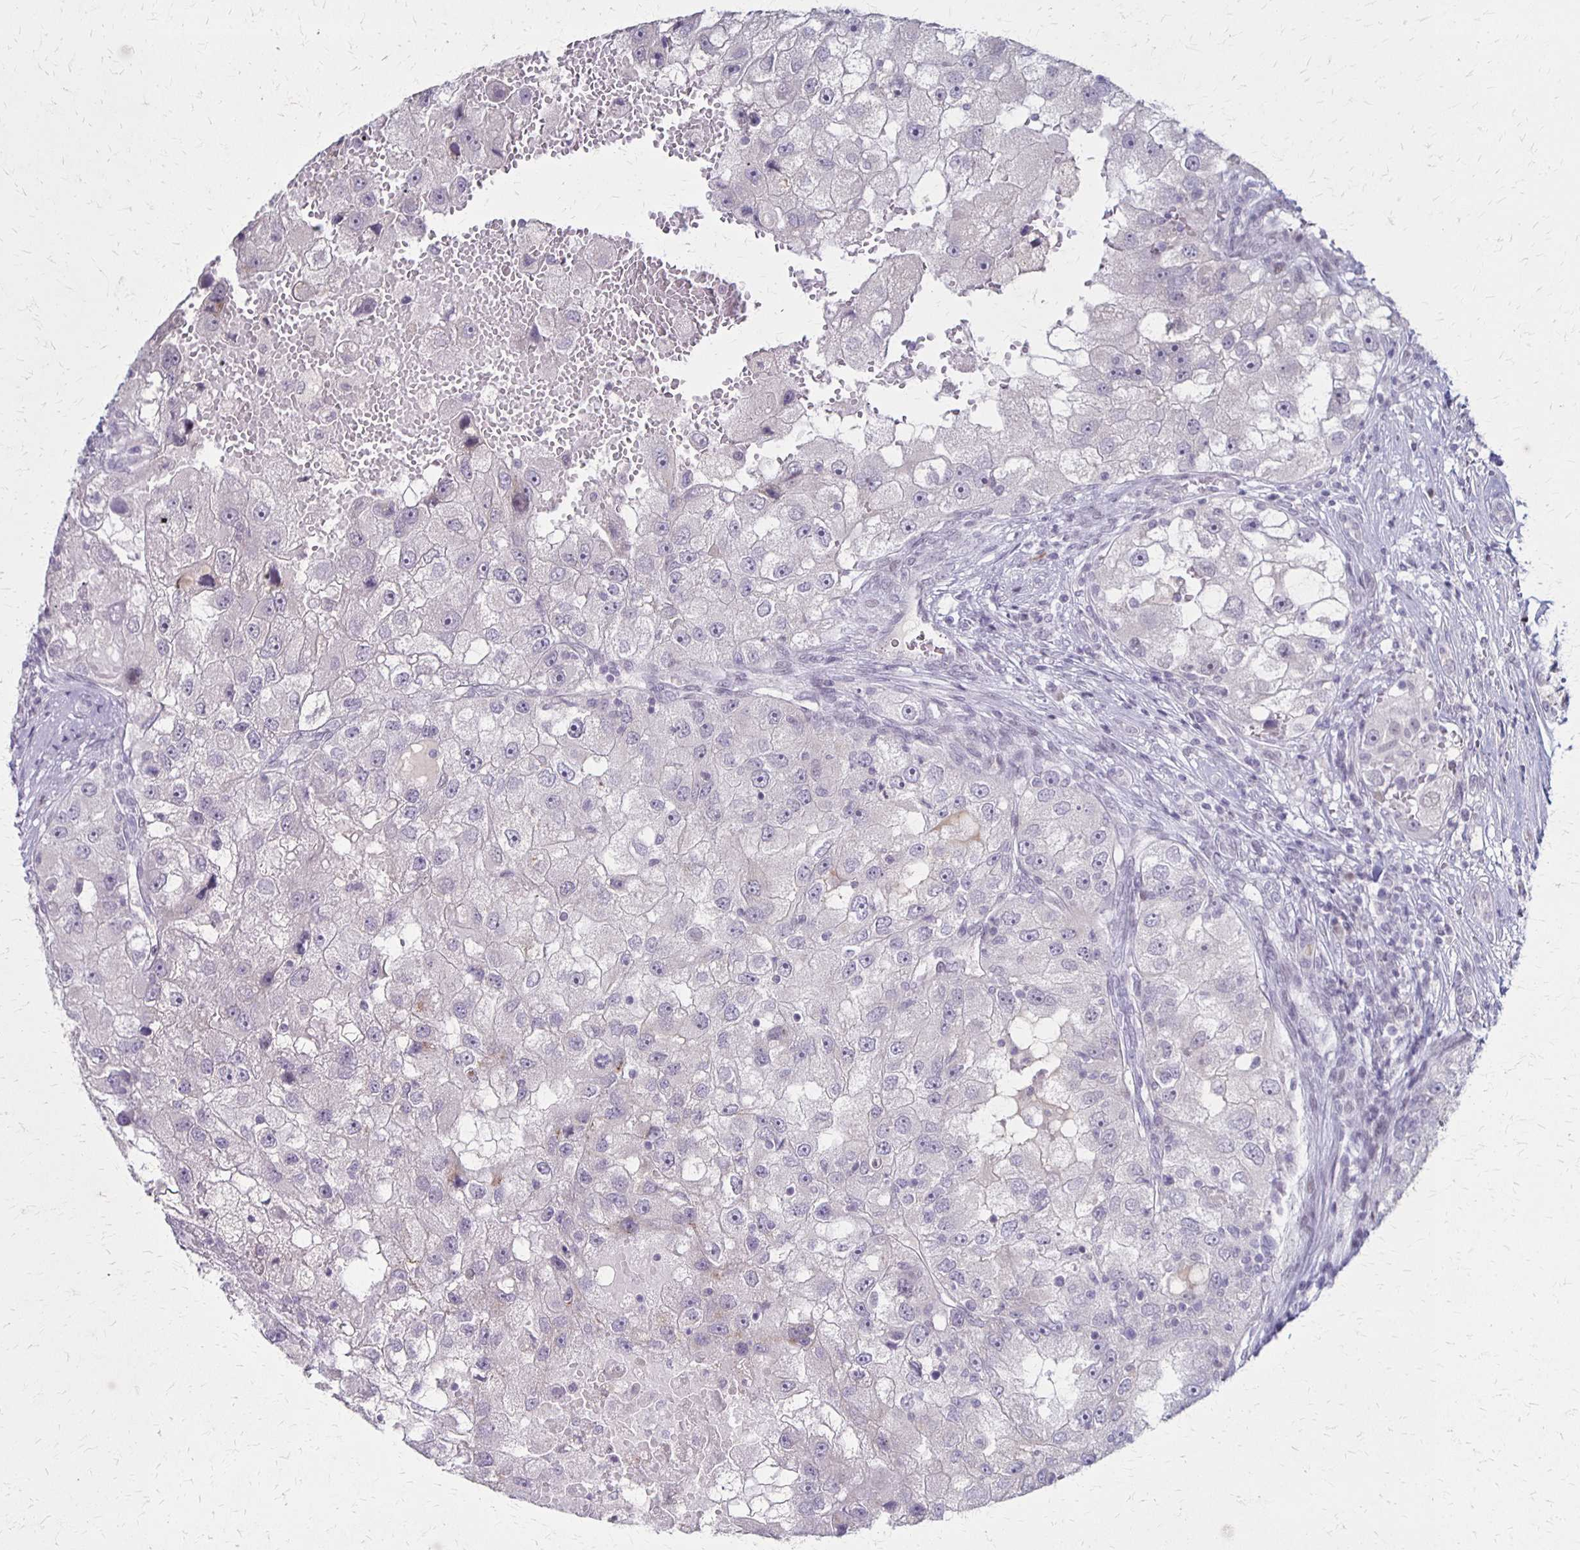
{"staining": {"intensity": "negative", "quantity": "none", "location": "none"}, "tissue": "renal cancer", "cell_type": "Tumor cells", "image_type": "cancer", "snomed": [{"axis": "morphology", "description": "Adenocarcinoma, NOS"}, {"axis": "topography", "description": "Kidney"}], "caption": "Immunohistochemical staining of renal cancer (adenocarcinoma) demonstrates no significant expression in tumor cells.", "gene": "SLC35E2B", "patient": {"sex": "male", "age": 63}}